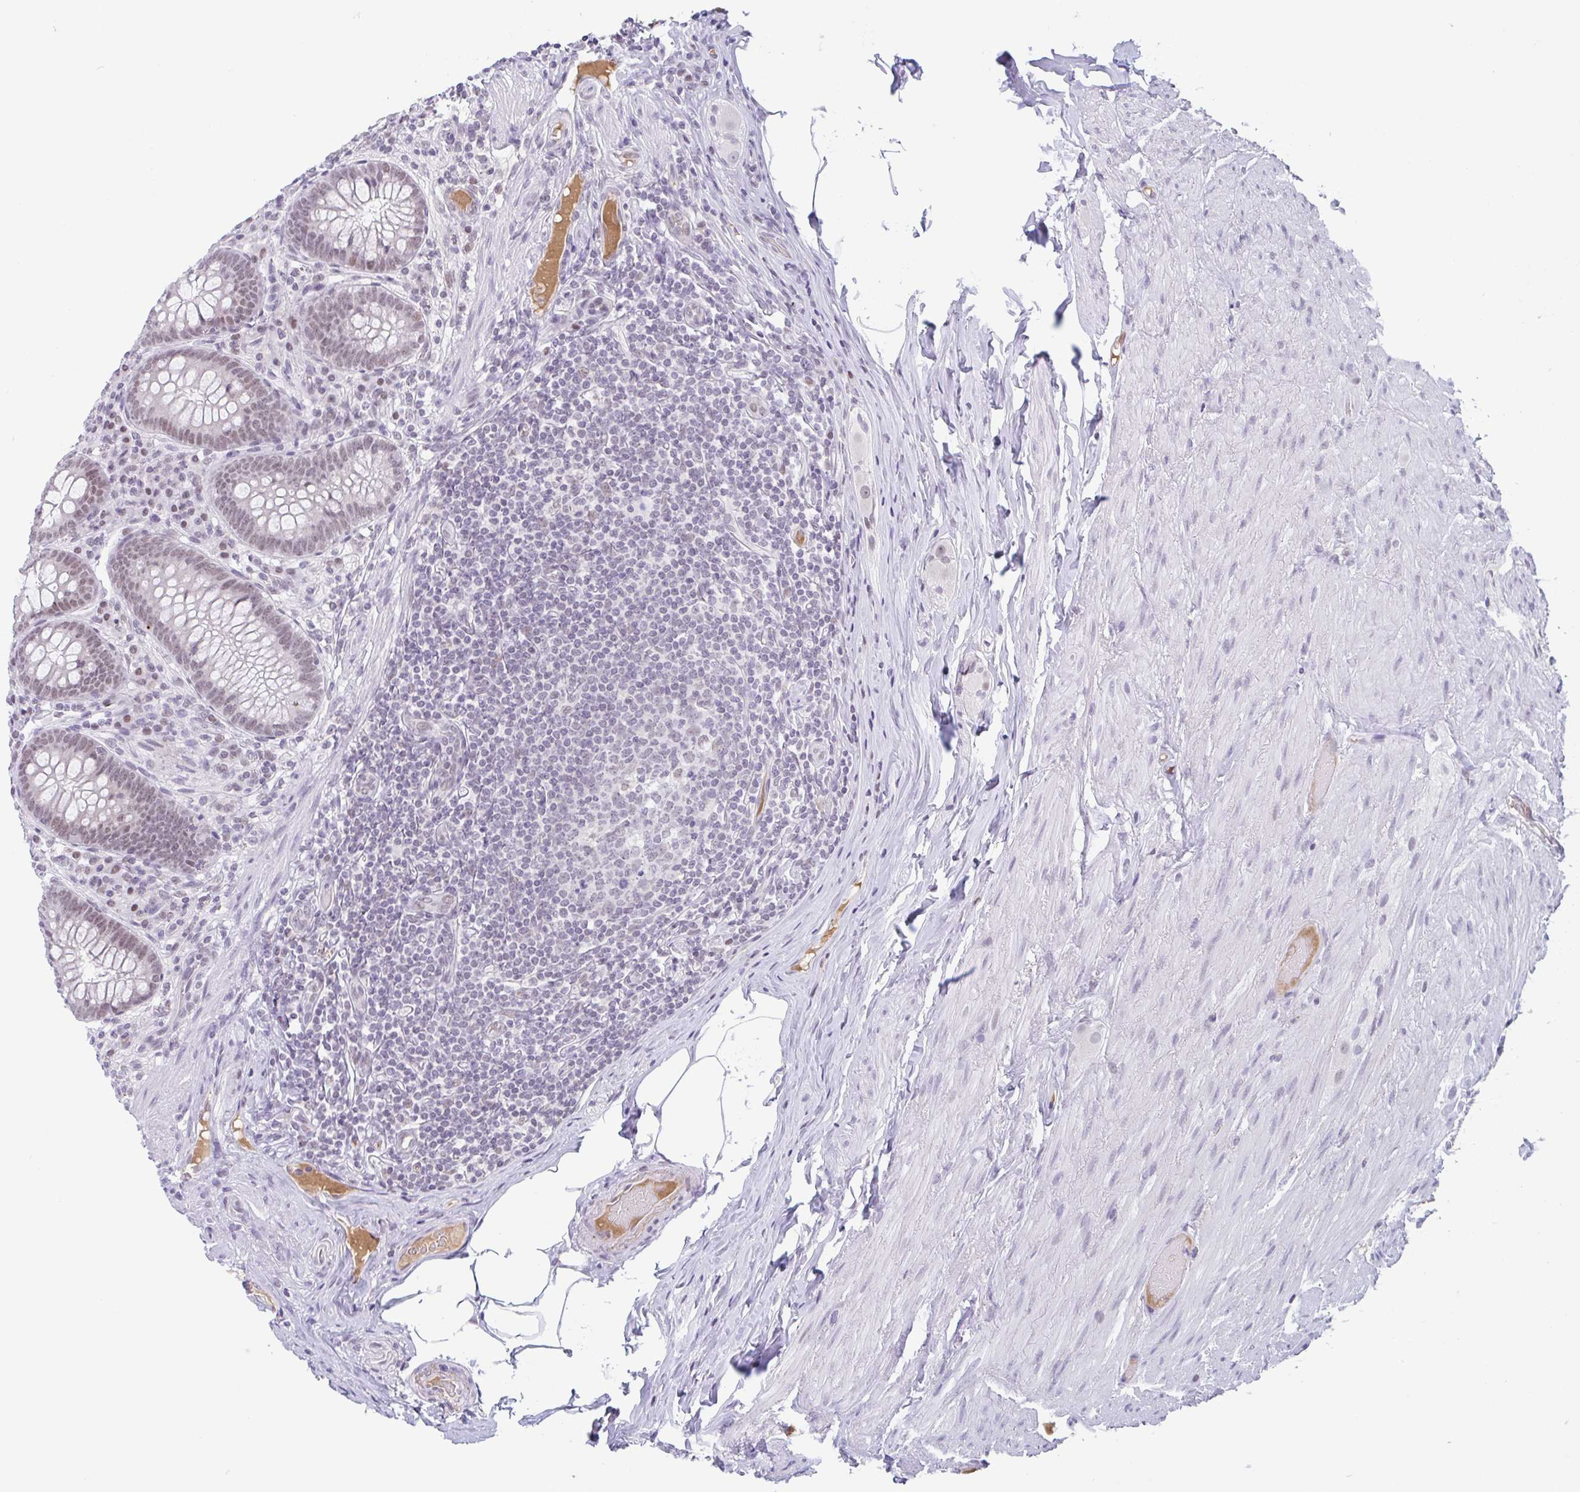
{"staining": {"intensity": "weak", "quantity": ">75%", "location": "nuclear"}, "tissue": "appendix", "cell_type": "Glandular cells", "image_type": "normal", "snomed": [{"axis": "morphology", "description": "Normal tissue, NOS"}, {"axis": "topography", "description": "Appendix"}], "caption": "Immunohistochemistry (IHC) histopathology image of normal appendix: human appendix stained using IHC displays low levels of weak protein expression localized specifically in the nuclear of glandular cells, appearing as a nuclear brown color.", "gene": "PLG", "patient": {"sex": "male", "age": 71}}